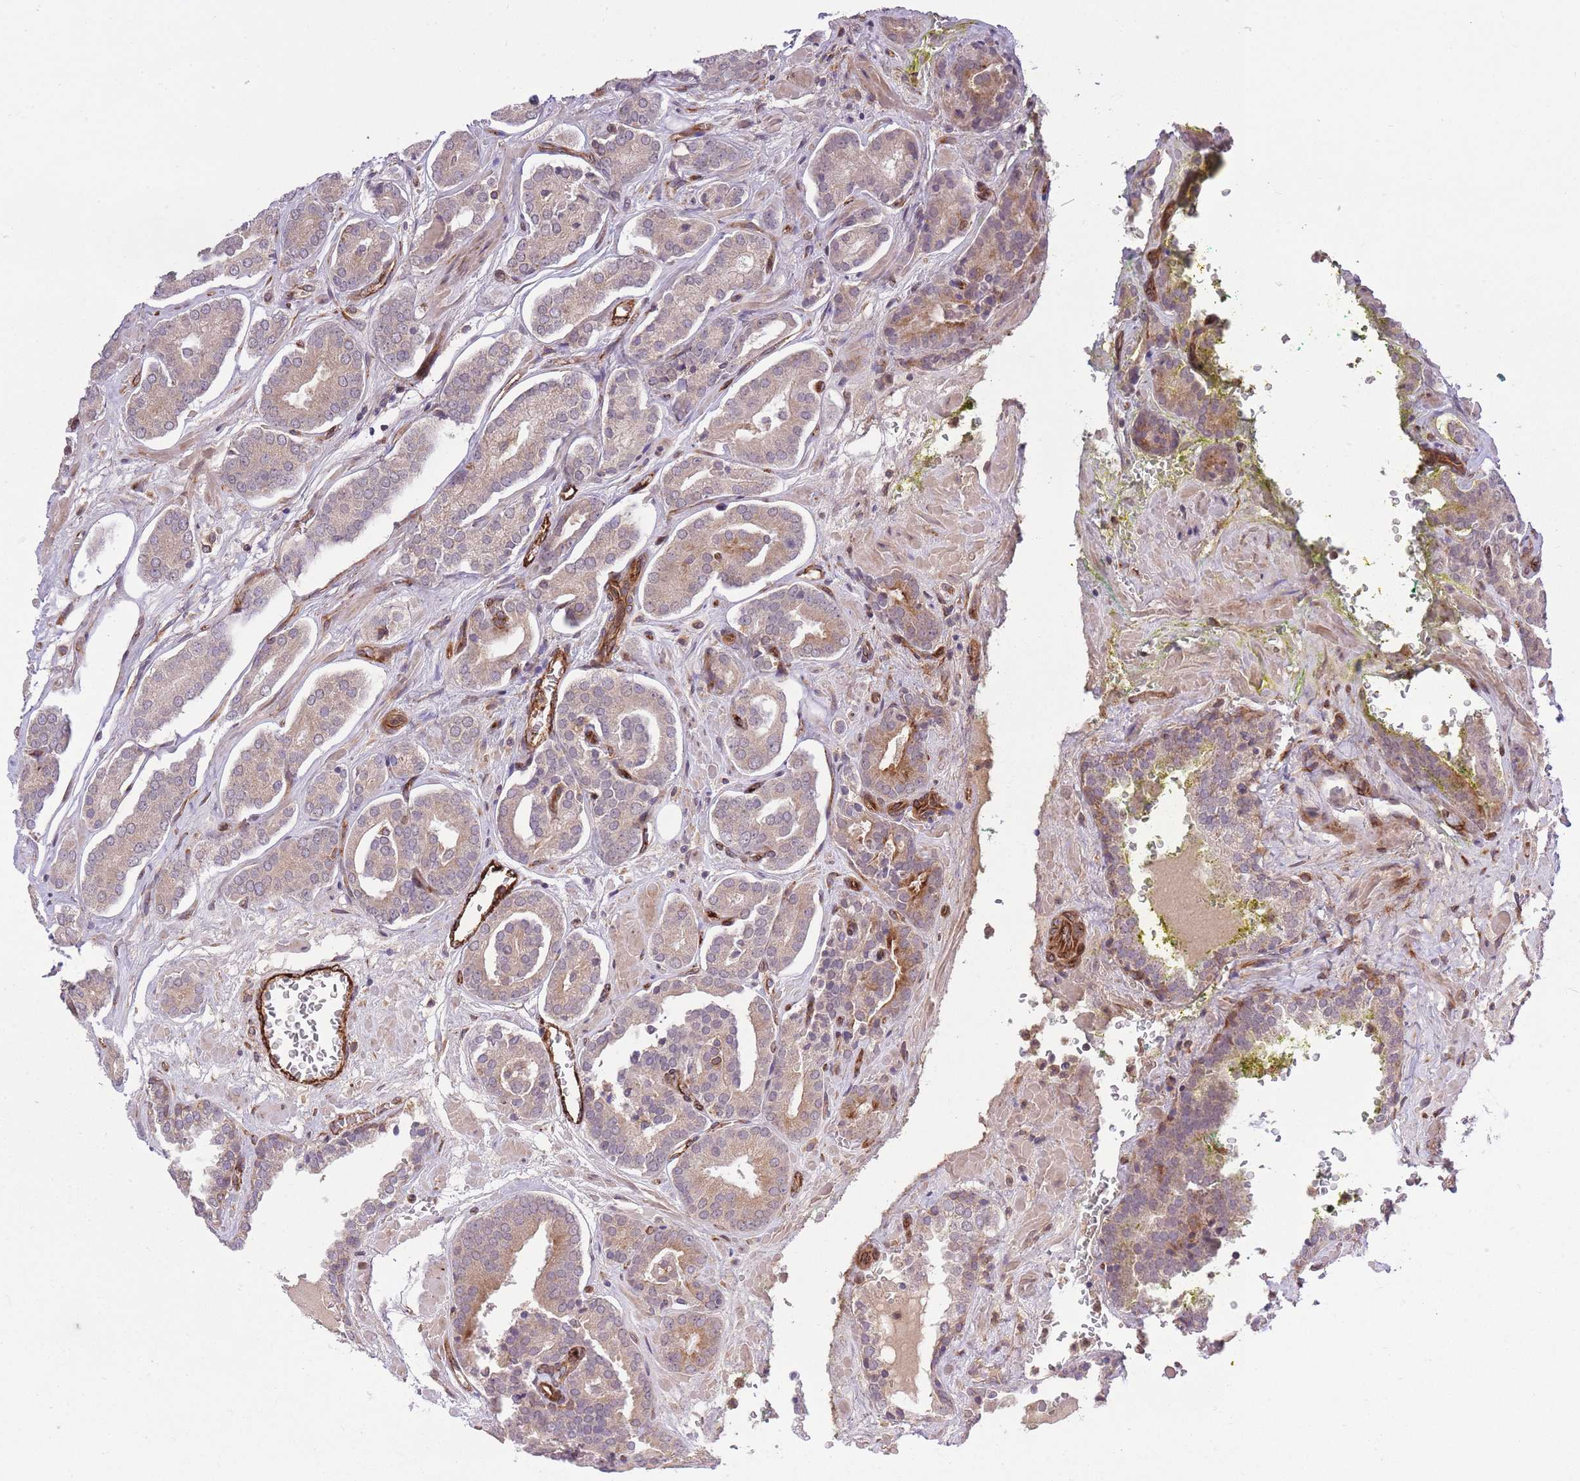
{"staining": {"intensity": "moderate", "quantity": "<25%", "location": "cytoplasmic/membranous"}, "tissue": "prostate cancer", "cell_type": "Tumor cells", "image_type": "cancer", "snomed": [{"axis": "morphology", "description": "Adenocarcinoma, High grade"}, {"axis": "topography", "description": "Prostate"}], "caption": "The immunohistochemical stain shows moderate cytoplasmic/membranous expression in tumor cells of high-grade adenocarcinoma (prostate) tissue.", "gene": "CISH", "patient": {"sex": "male", "age": 66}}